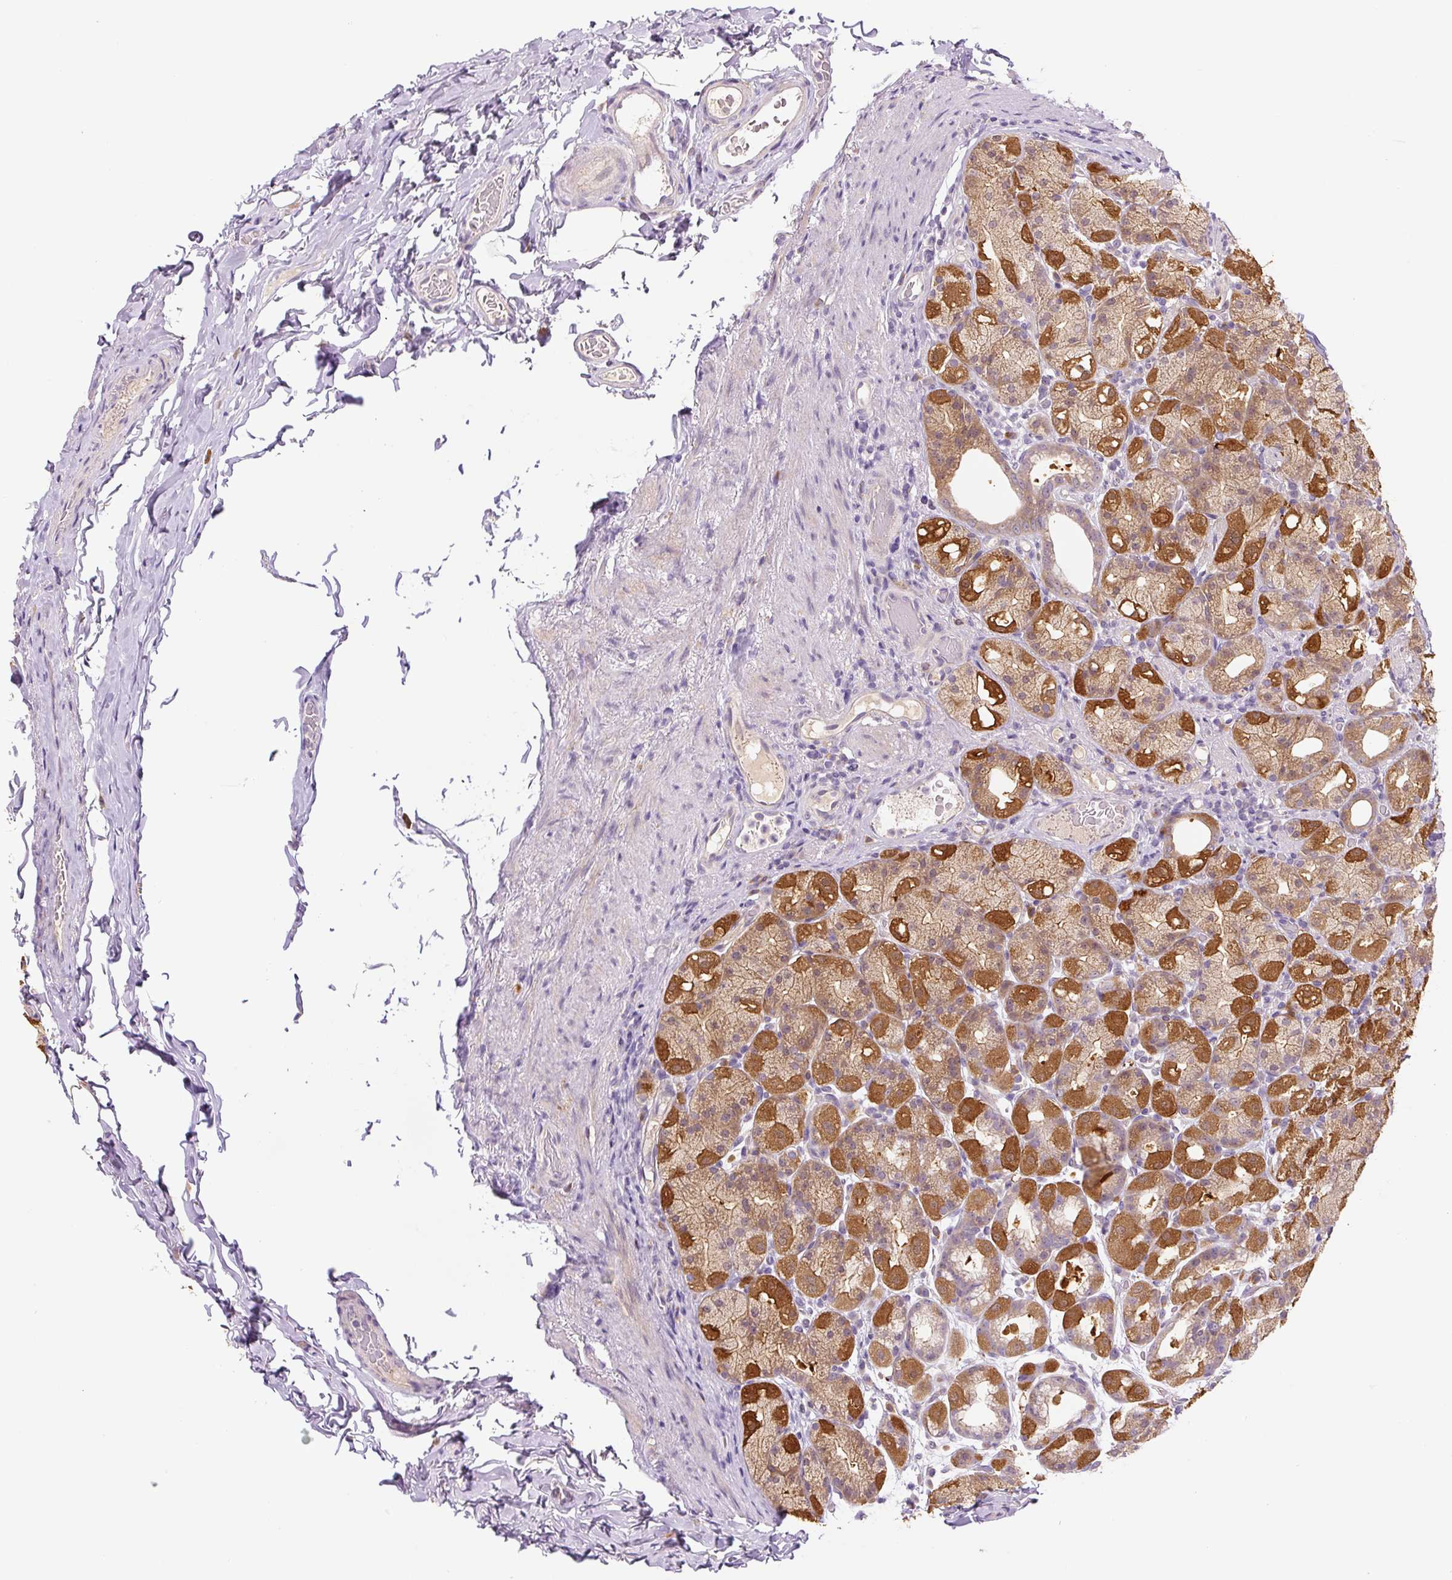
{"staining": {"intensity": "moderate", "quantity": "25%-75%", "location": "cytoplasmic/membranous"}, "tissue": "stomach", "cell_type": "Glandular cells", "image_type": "normal", "snomed": [{"axis": "morphology", "description": "Normal tissue, NOS"}, {"axis": "topography", "description": "Stomach, upper"}, {"axis": "topography", "description": "Stomach"}], "caption": "Glandular cells demonstrate medium levels of moderate cytoplasmic/membranous staining in approximately 25%-75% of cells in normal human stomach. The staining was performed using DAB, with brown indicating positive protein expression. Nuclei are stained blue with hematoxylin.", "gene": "PRKAA2", "patient": {"sex": "male", "age": 68}}